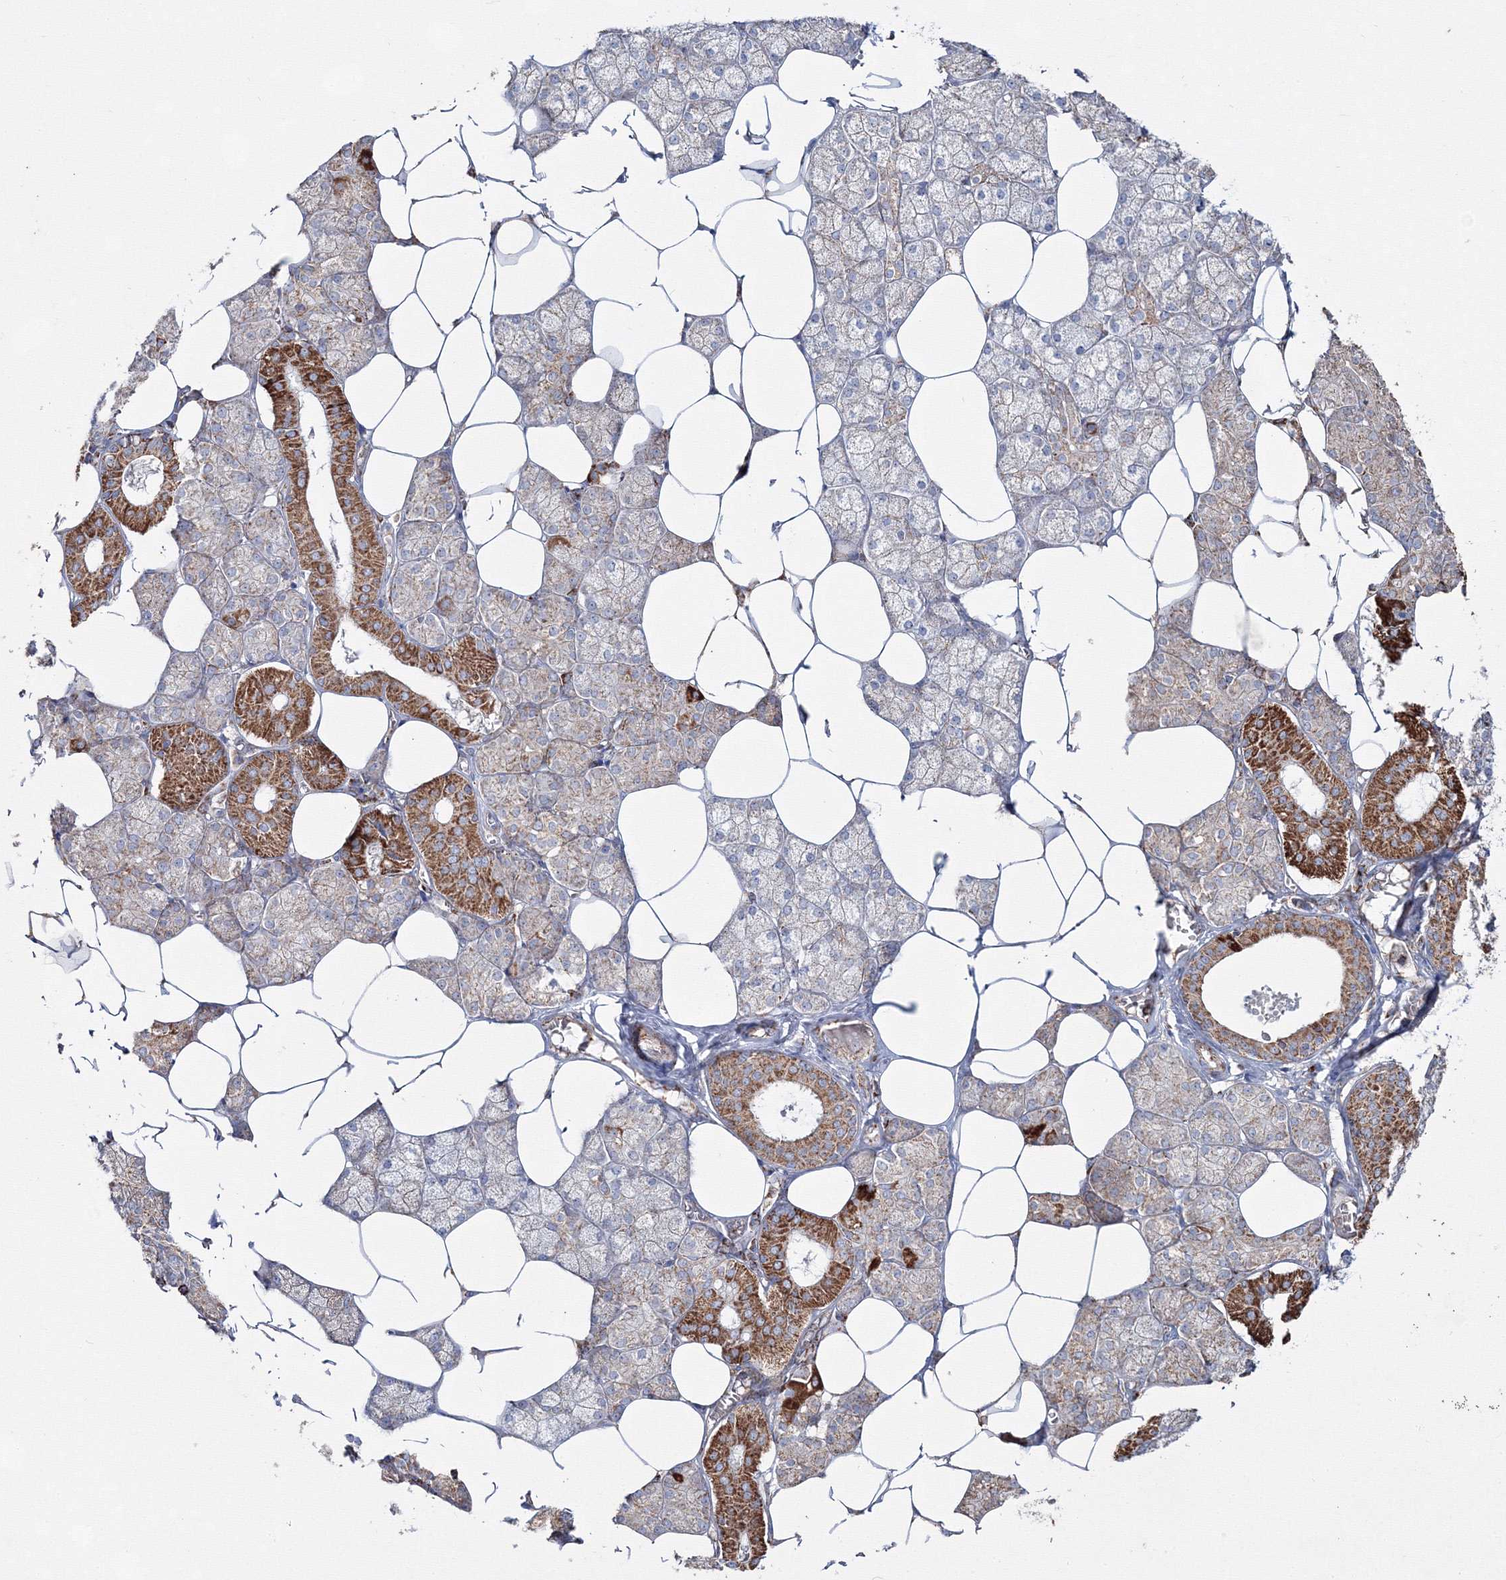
{"staining": {"intensity": "strong", "quantity": "<25%", "location": "cytoplasmic/membranous"}, "tissue": "salivary gland", "cell_type": "Glandular cells", "image_type": "normal", "snomed": [{"axis": "morphology", "description": "Normal tissue, NOS"}, {"axis": "topography", "description": "Salivary gland"}], "caption": "Immunohistochemistry (IHC) micrograph of normal salivary gland: salivary gland stained using immunohistochemistry (IHC) demonstrates medium levels of strong protein expression localized specifically in the cytoplasmic/membranous of glandular cells, appearing as a cytoplasmic/membranous brown color.", "gene": "IGSF9", "patient": {"sex": "male", "age": 62}}